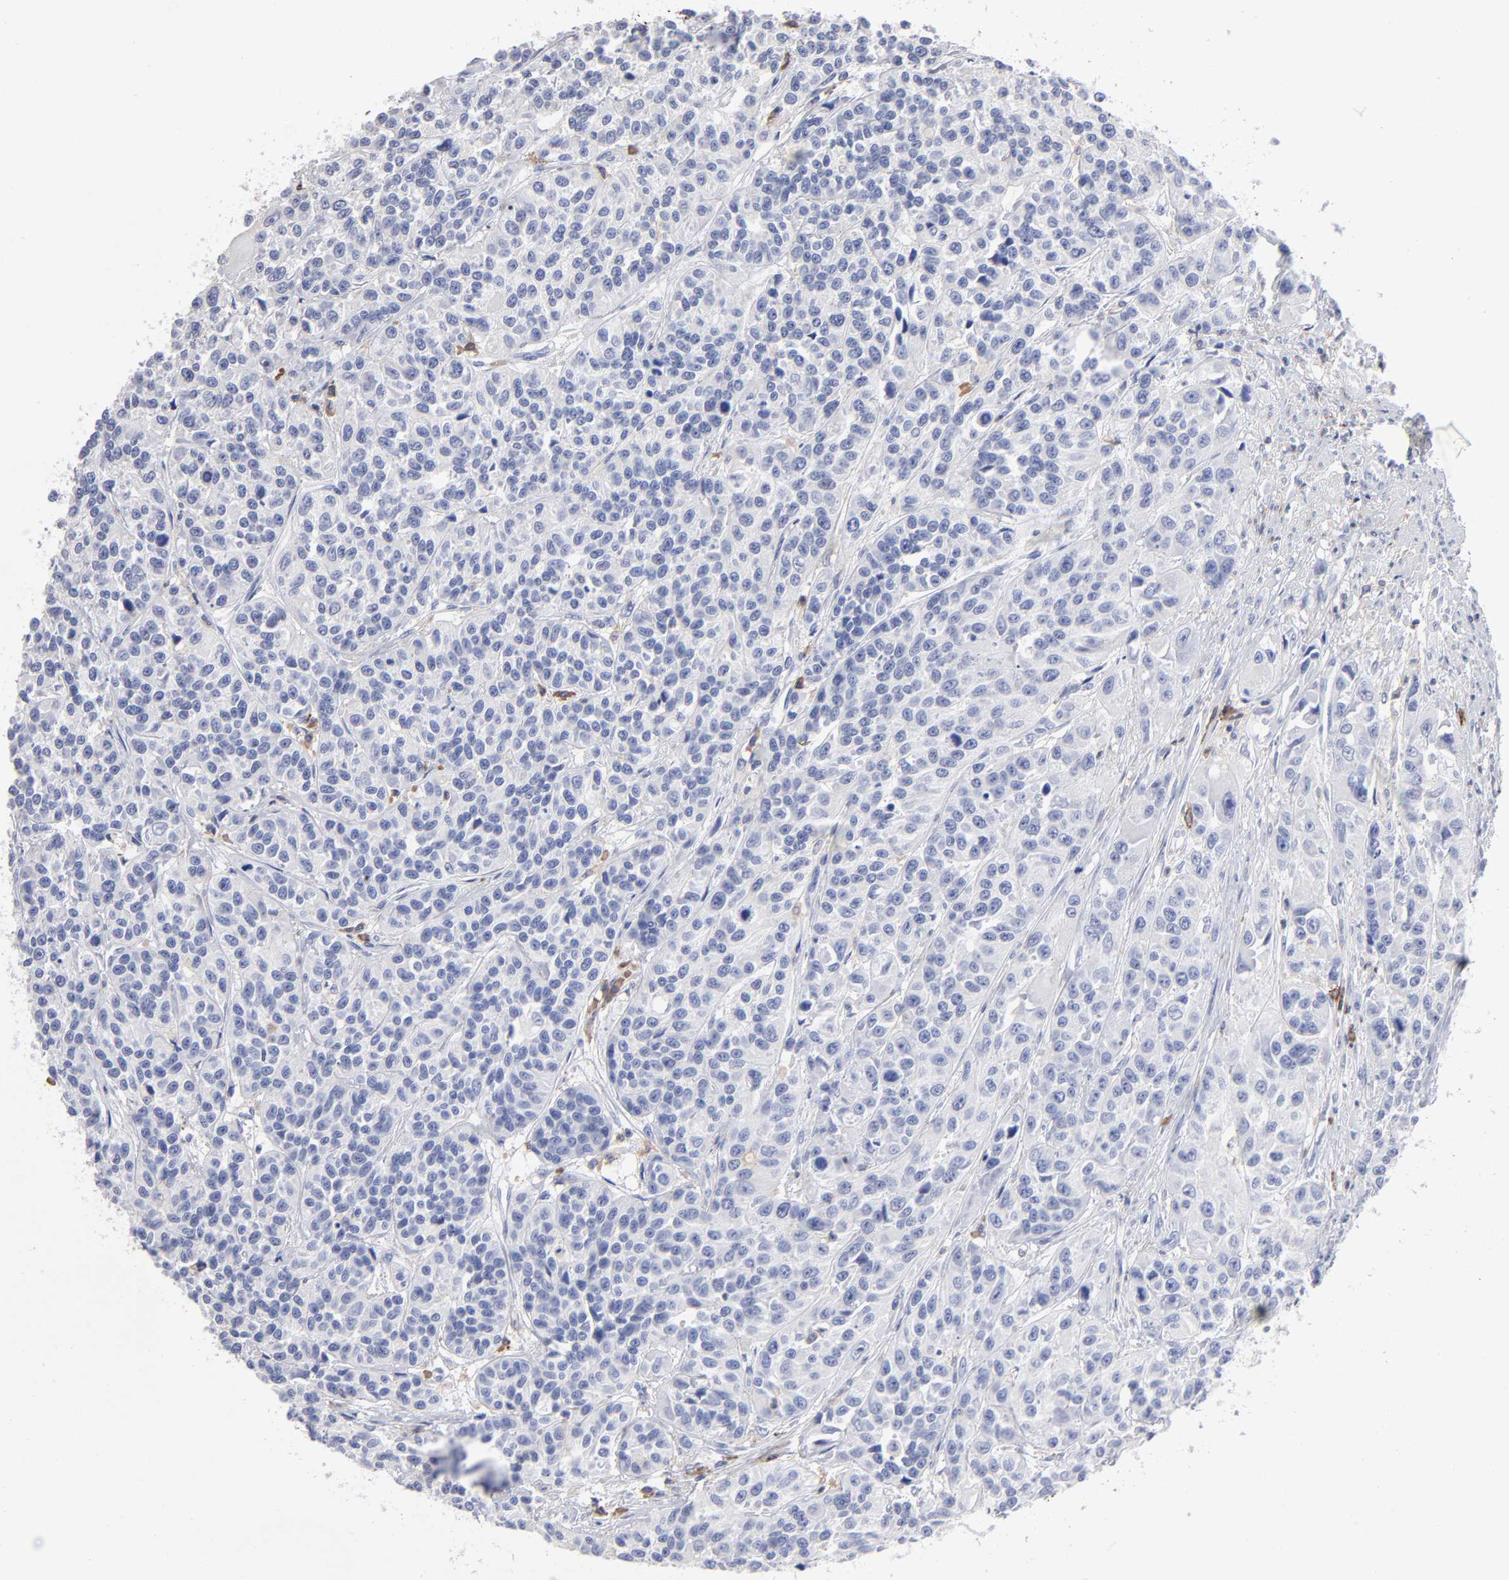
{"staining": {"intensity": "negative", "quantity": "none", "location": "none"}, "tissue": "urothelial cancer", "cell_type": "Tumor cells", "image_type": "cancer", "snomed": [{"axis": "morphology", "description": "Urothelial carcinoma, High grade"}, {"axis": "topography", "description": "Urinary bladder"}], "caption": "The immunohistochemistry image has no significant expression in tumor cells of high-grade urothelial carcinoma tissue. (Immunohistochemistry, brightfield microscopy, high magnification).", "gene": "LAT2", "patient": {"sex": "female", "age": 81}}